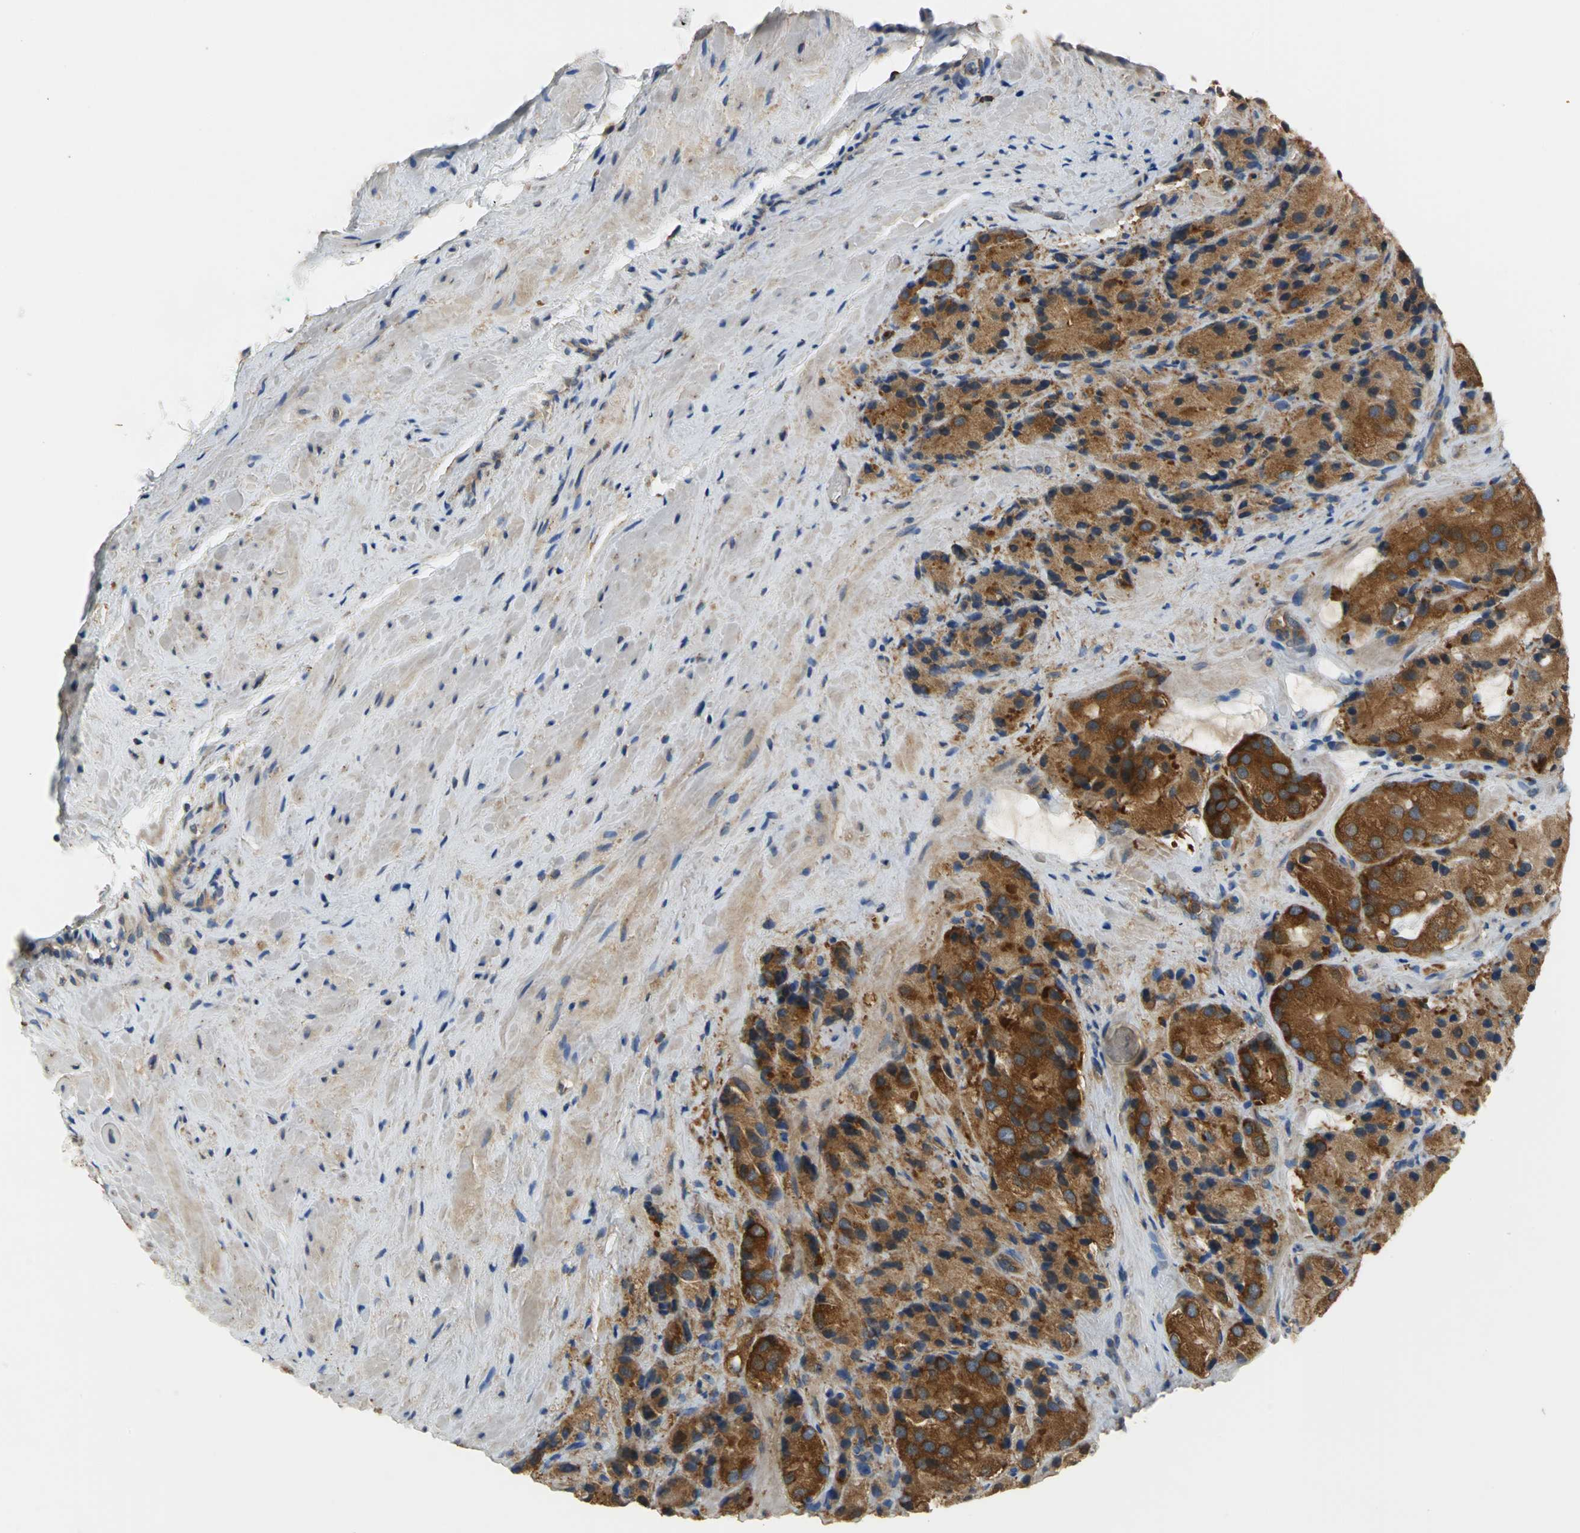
{"staining": {"intensity": "strong", "quantity": ">75%", "location": "cytoplasmic/membranous"}, "tissue": "prostate cancer", "cell_type": "Tumor cells", "image_type": "cancer", "snomed": [{"axis": "morphology", "description": "Adenocarcinoma, High grade"}, {"axis": "topography", "description": "Prostate"}], "caption": "IHC image of neoplastic tissue: human prostate cancer stained using immunohistochemistry (IHC) exhibits high levels of strong protein expression localized specifically in the cytoplasmic/membranous of tumor cells, appearing as a cytoplasmic/membranous brown color.", "gene": "DIAPH2", "patient": {"sex": "male", "age": 70}}